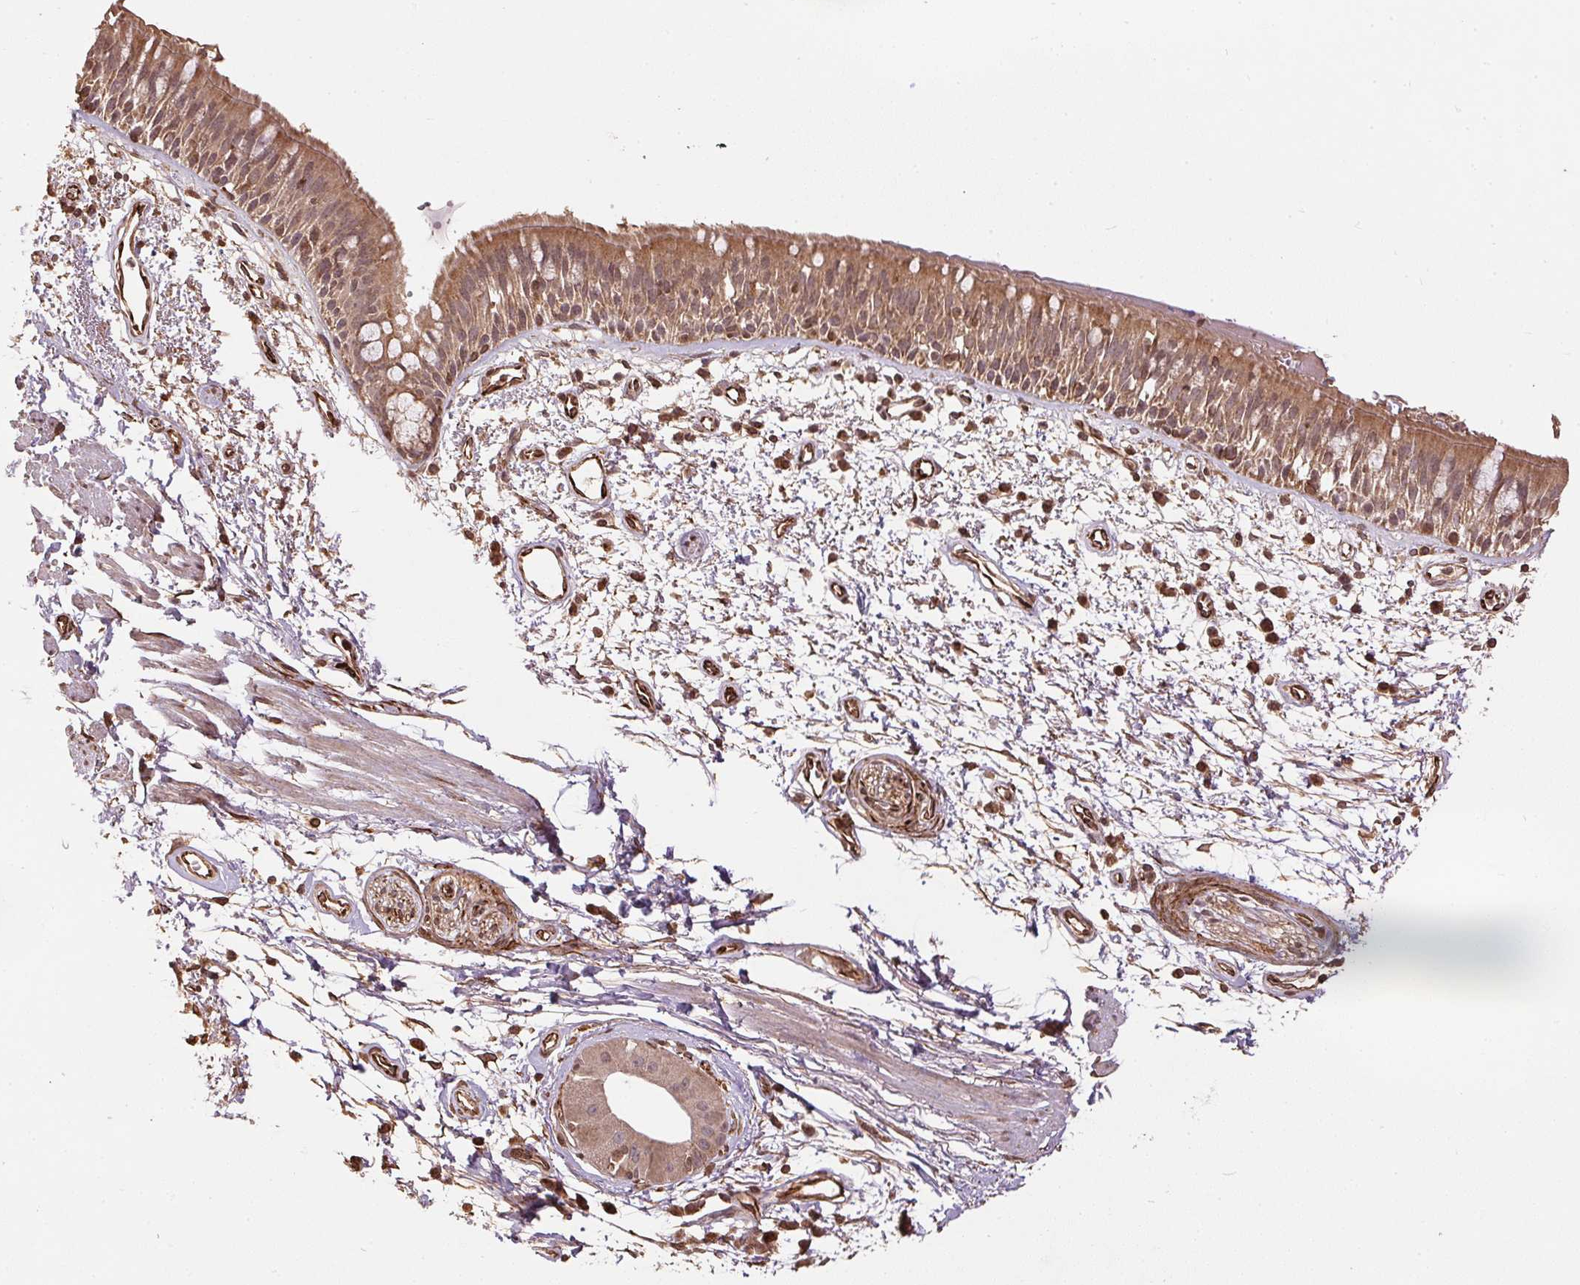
{"staining": {"intensity": "moderate", "quantity": ">75%", "location": "cytoplasmic/membranous"}, "tissue": "bronchus", "cell_type": "Respiratory epithelial cells", "image_type": "normal", "snomed": [{"axis": "morphology", "description": "Normal tissue, NOS"}, {"axis": "morphology", "description": "Squamous cell carcinoma, NOS"}, {"axis": "topography", "description": "Cartilage tissue"}, {"axis": "topography", "description": "Bronchus"}, {"axis": "topography", "description": "Lung"}], "caption": "Bronchus stained with DAB immunohistochemistry exhibits medium levels of moderate cytoplasmic/membranous staining in approximately >75% of respiratory epithelial cells.", "gene": "SPRED2", "patient": {"sex": "male", "age": 66}}